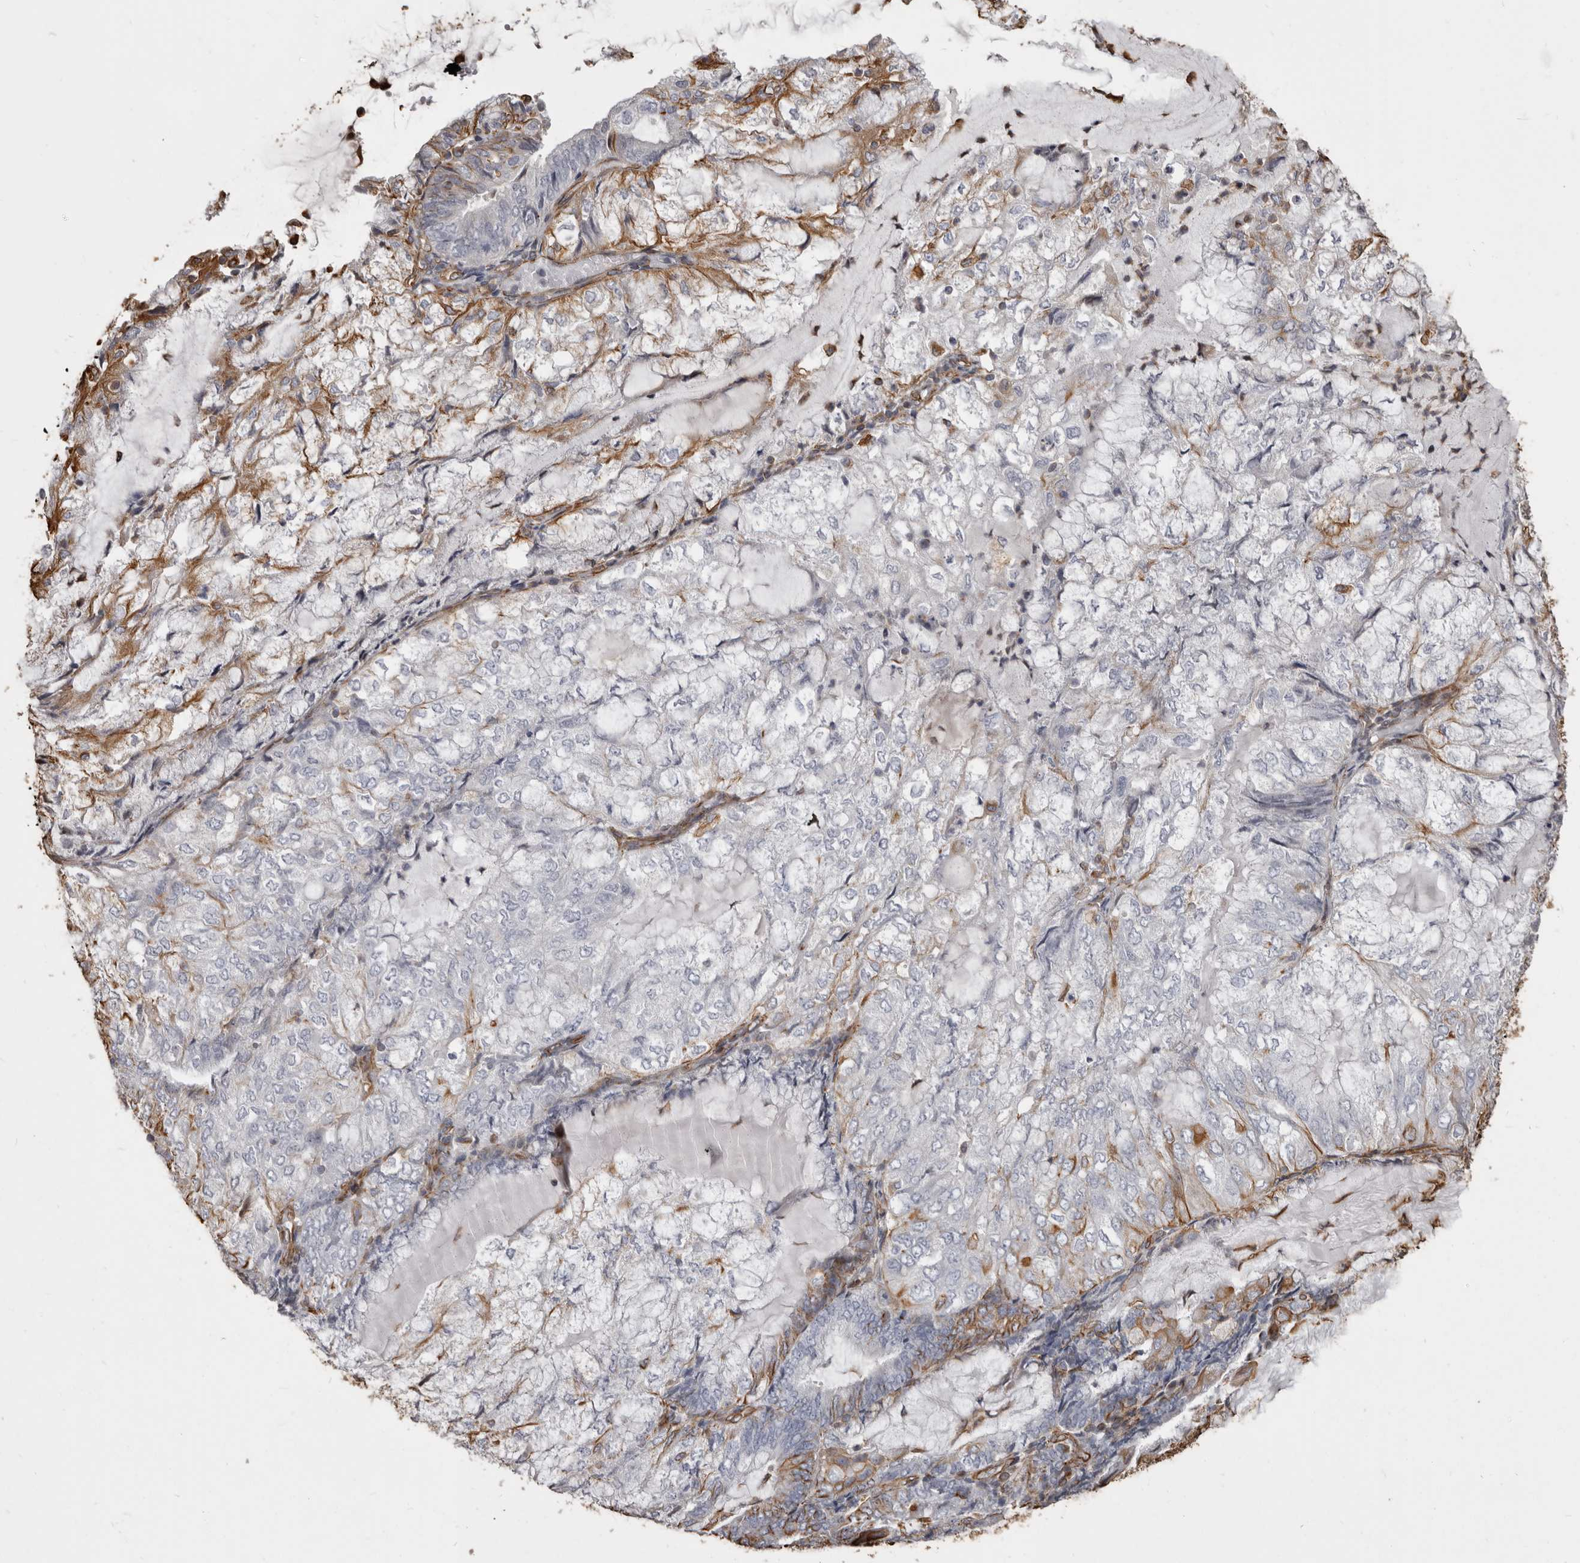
{"staining": {"intensity": "moderate", "quantity": "<25%", "location": "cytoplasmic/membranous"}, "tissue": "endometrial cancer", "cell_type": "Tumor cells", "image_type": "cancer", "snomed": [{"axis": "morphology", "description": "Adenocarcinoma, NOS"}, {"axis": "topography", "description": "Endometrium"}], "caption": "An immunohistochemistry photomicrograph of tumor tissue is shown. Protein staining in brown labels moderate cytoplasmic/membranous positivity in adenocarcinoma (endometrial) within tumor cells.", "gene": "MTURN", "patient": {"sex": "female", "age": 81}}